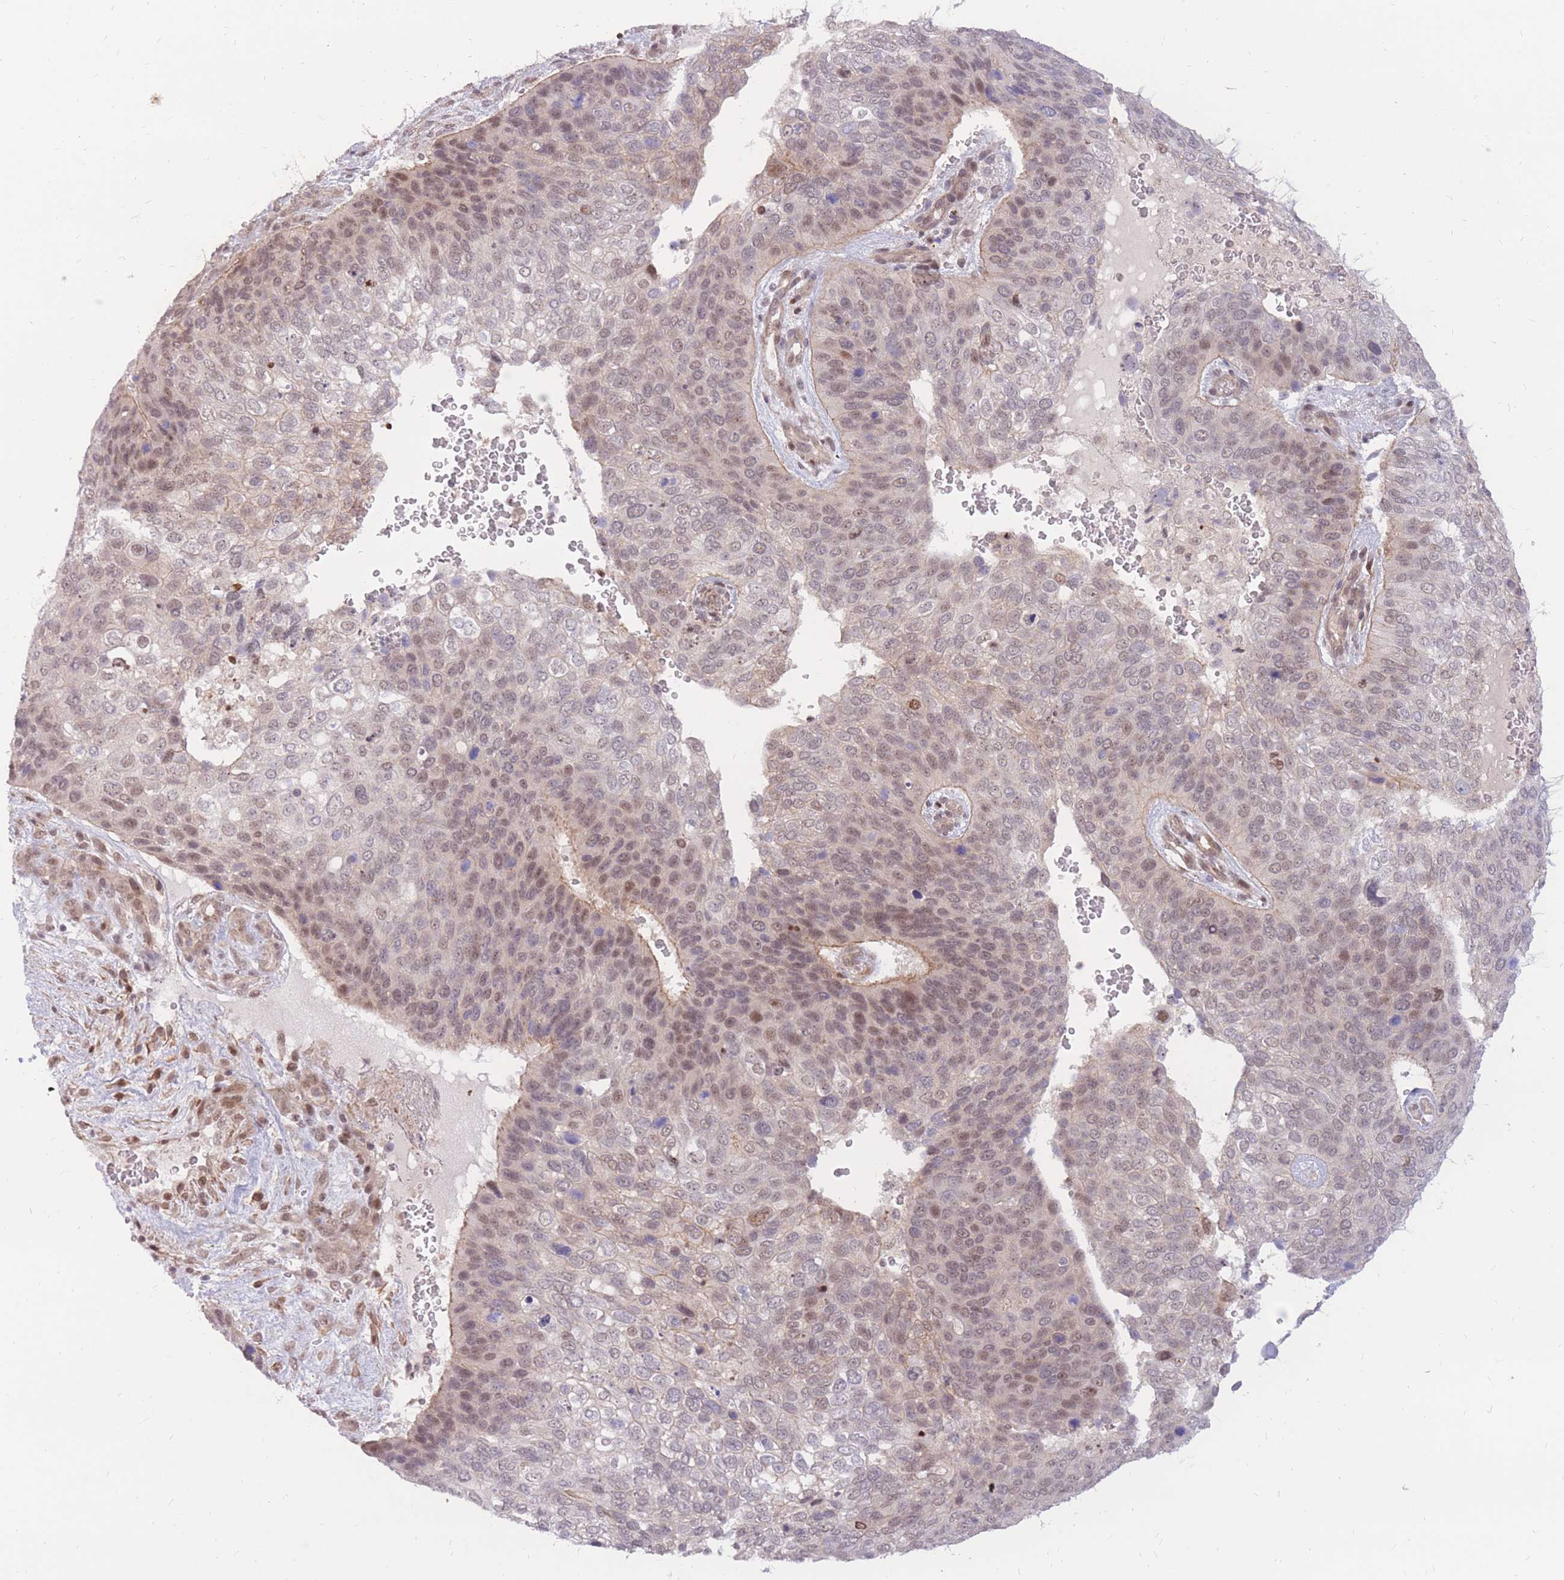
{"staining": {"intensity": "moderate", "quantity": "25%-75%", "location": "nuclear"}, "tissue": "skin cancer", "cell_type": "Tumor cells", "image_type": "cancer", "snomed": [{"axis": "morphology", "description": "Basal cell carcinoma"}, {"axis": "topography", "description": "Skin"}], "caption": "A medium amount of moderate nuclear staining is identified in about 25%-75% of tumor cells in basal cell carcinoma (skin) tissue.", "gene": "ERICH6B", "patient": {"sex": "female", "age": 74}}